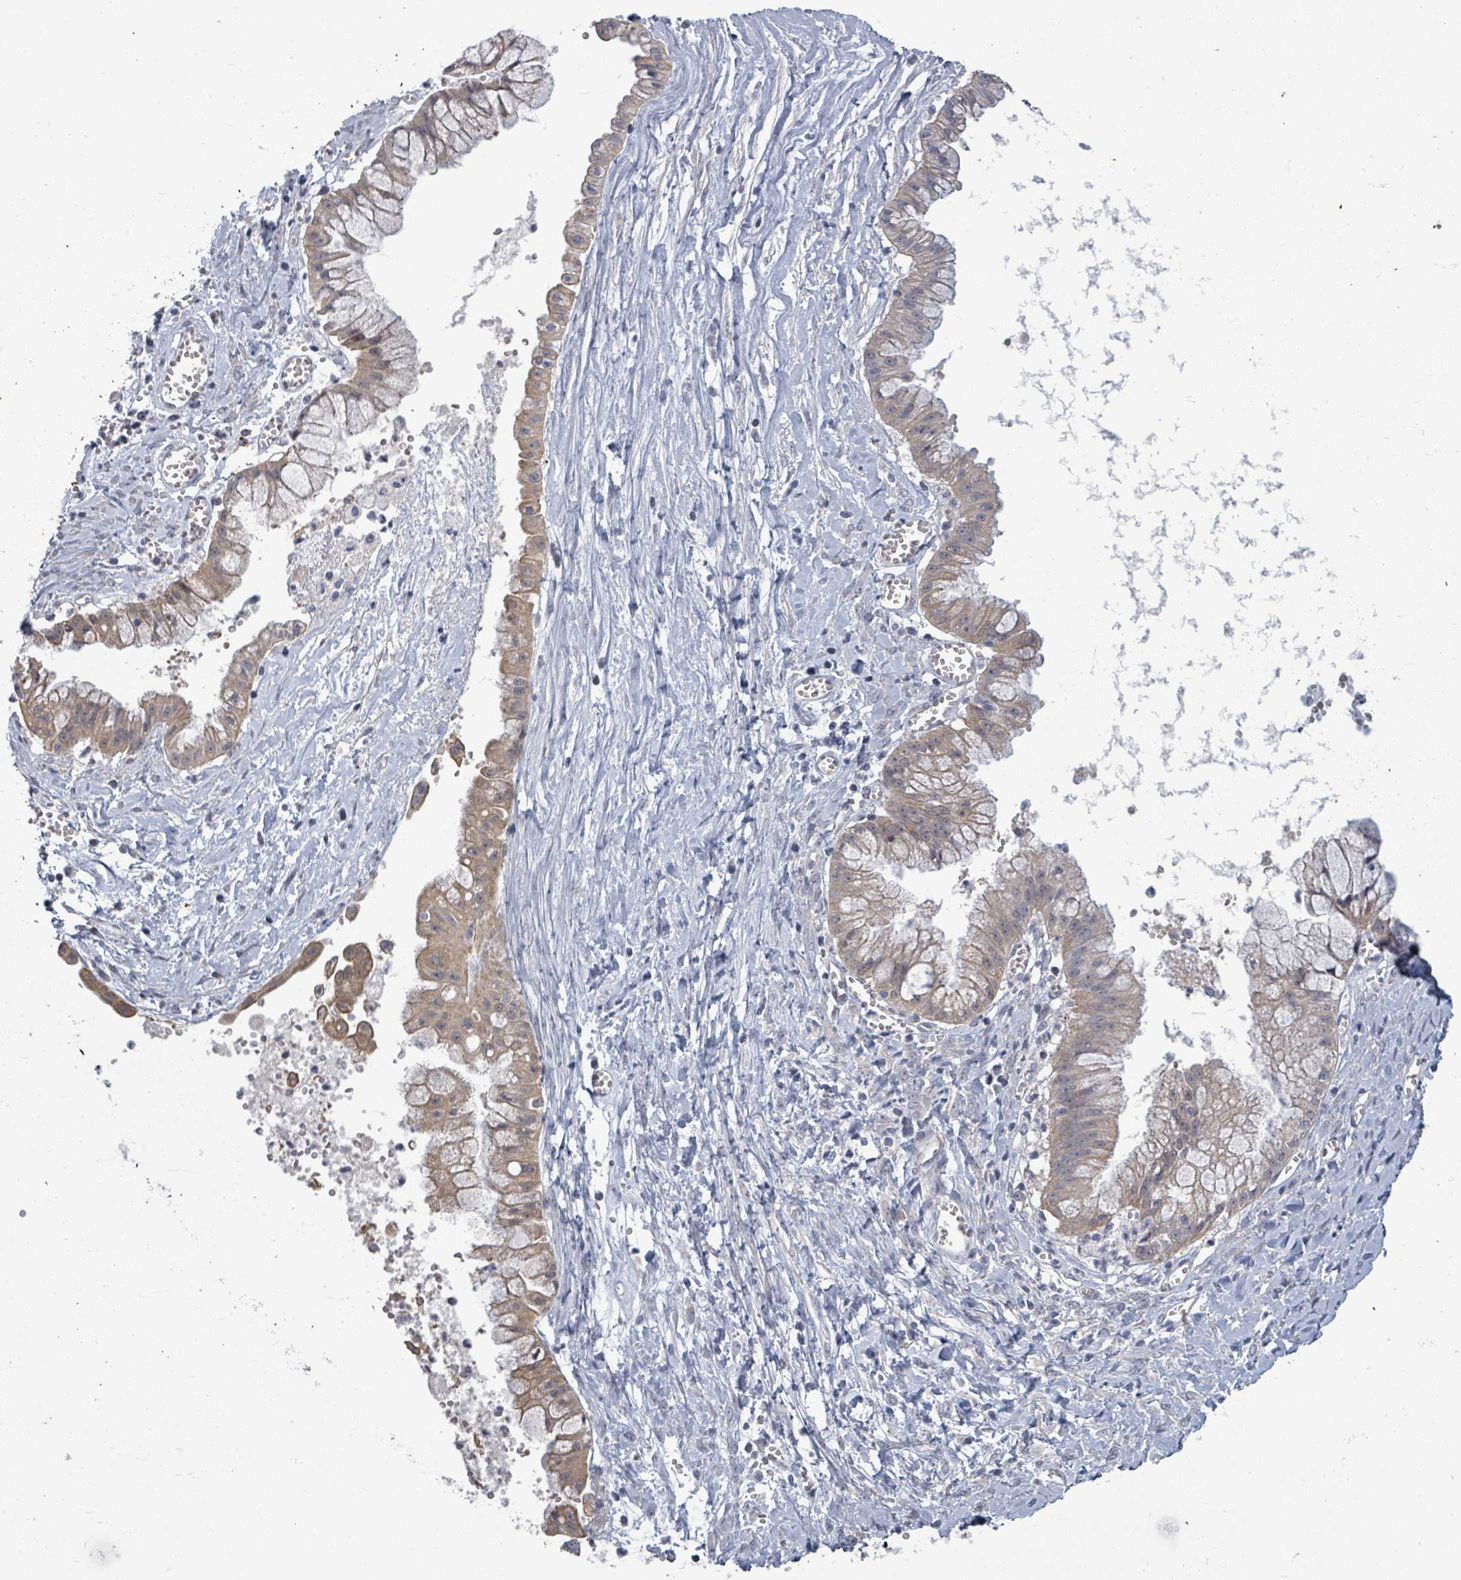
{"staining": {"intensity": "weak", "quantity": ">75%", "location": "cytoplasmic/membranous"}, "tissue": "ovarian cancer", "cell_type": "Tumor cells", "image_type": "cancer", "snomed": [{"axis": "morphology", "description": "Cystadenocarcinoma, mucinous, NOS"}, {"axis": "topography", "description": "Ovary"}], "caption": "Brown immunohistochemical staining in ovarian cancer reveals weak cytoplasmic/membranous expression in approximately >75% of tumor cells.", "gene": "ASB12", "patient": {"sex": "female", "age": 70}}